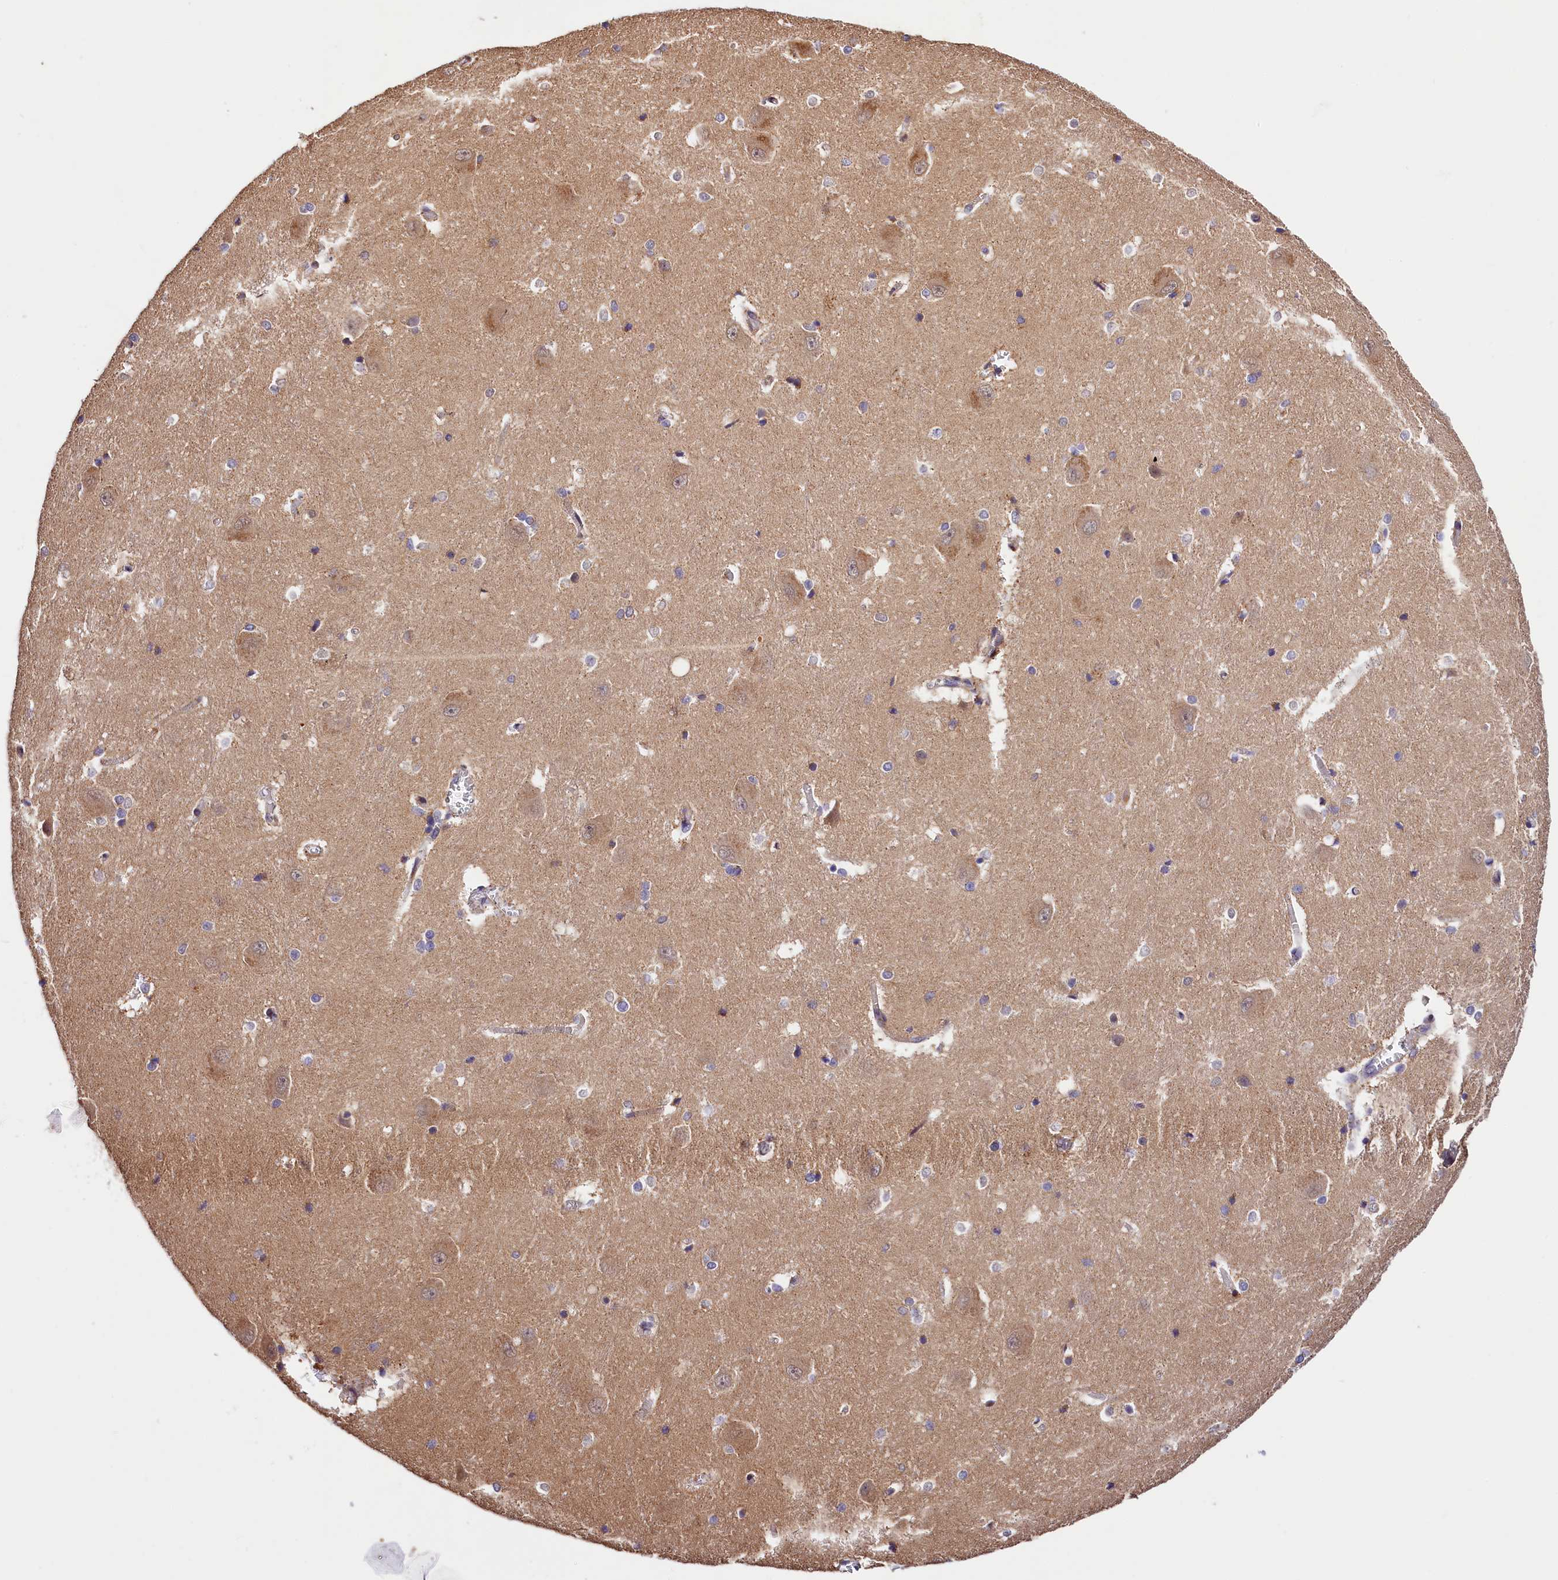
{"staining": {"intensity": "moderate", "quantity": "<25%", "location": "cytoplasmic/membranous"}, "tissue": "caudate", "cell_type": "Glial cells", "image_type": "normal", "snomed": [{"axis": "morphology", "description": "Normal tissue, NOS"}, {"axis": "topography", "description": "Lateral ventricle wall"}], "caption": "Caudate stained with DAB IHC reveals low levels of moderate cytoplasmic/membranous staining in approximately <25% of glial cells. (Brightfield microscopy of DAB IHC at high magnification).", "gene": "KPTN", "patient": {"sex": "male", "age": 37}}